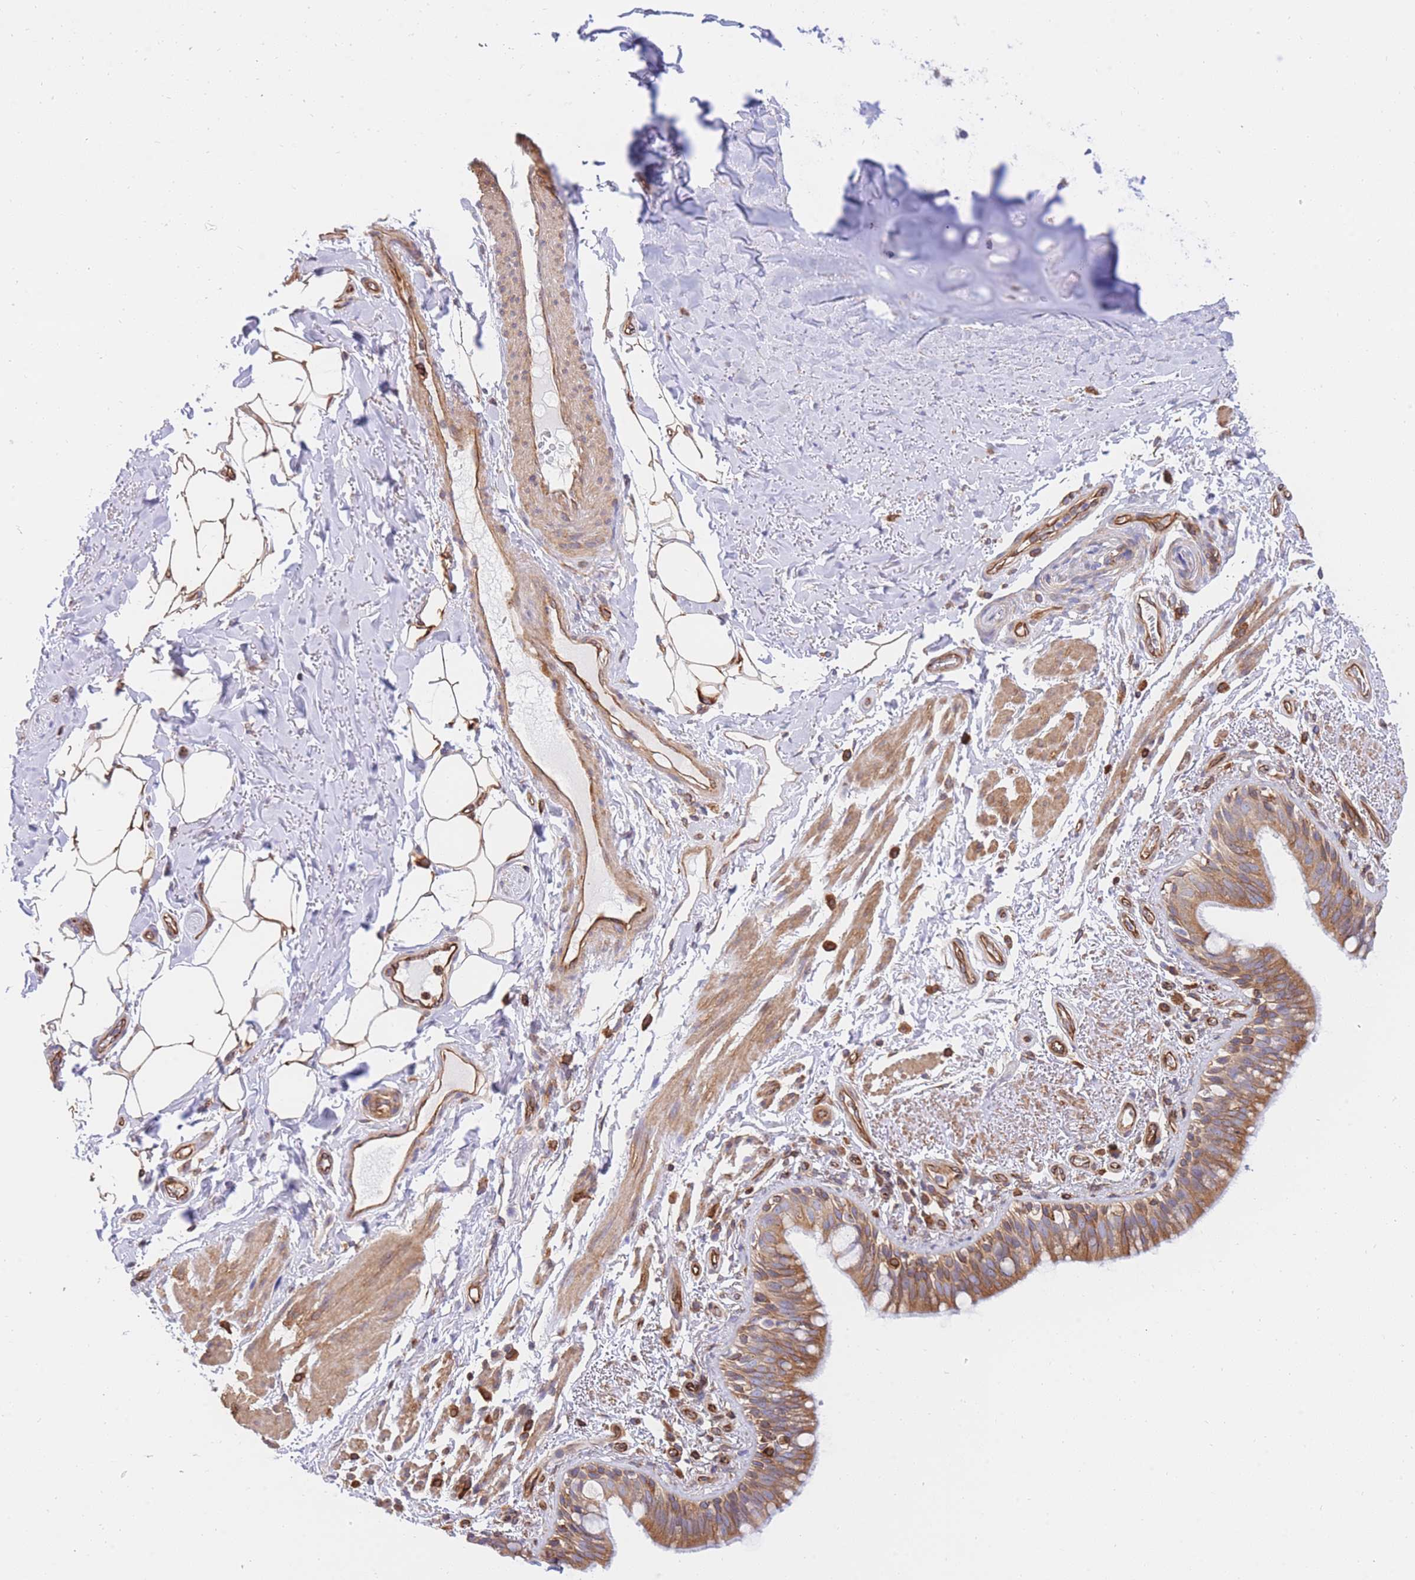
{"staining": {"intensity": "moderate", "quantity": ">75%", "location": "cytoplasmic/membranous"}, "tissue": "bronchus", "cell_type": "Respiratory epithelial cells", "image_type": "normal", "snomed": [{"axis": "morphology", "description": "Normal tissue, NOS"}, {"axis": "morphology", "description": "Neoplasm, uncertain whether benign or malignant"}, {"axis": "topography", "description": "Bronchus"}, {"axis": "topography", "description": "Lung"}], "caption": "Brown immunohistochemical staining in benign human bronchus displays moderate cytoplasmic/membranous staining in approximately >75% of respiratory epithelial cells.", "gene": "REM1", "patient": {"sex": "male", "age": 55}}